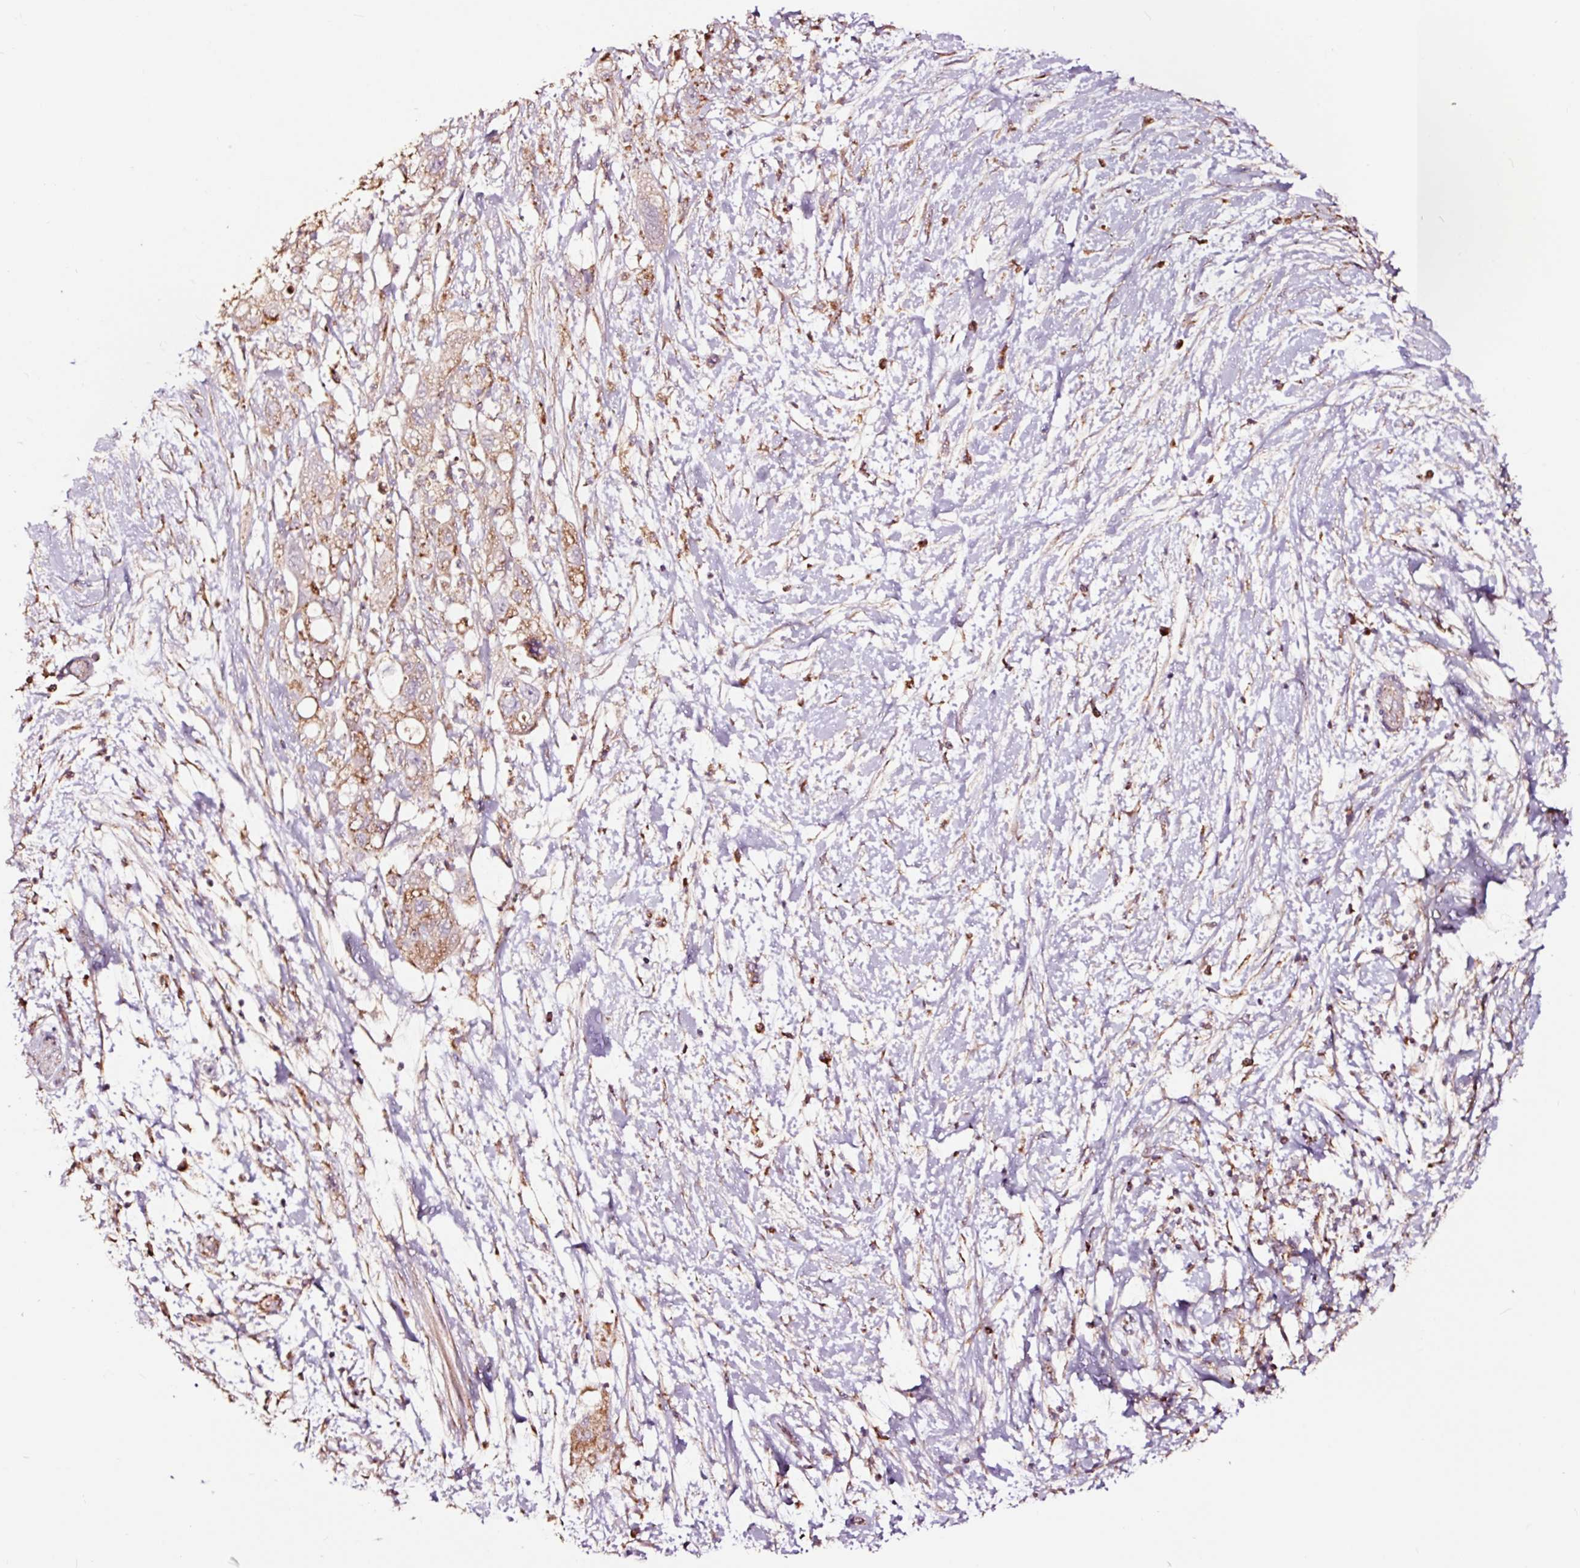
{"staining": {"intensity": "moderate", "quantity": ">75%", "location": "cytoplasmic/membranous"}, "tissue": "pancreatic cancer", "cell_type": "Tumor cells", "image_type": "cancer", "snomed": [{"axis": "morphology", "description": "Adenocarcinoma, NOS"}, {"axis": "topography", "description": "Pancreas"}], "caption": "Pancreatic cancer stained for a protein (brown) demonstrates moderate cytoplasmic/membranous positive staining in about >75% of tumor cells.", "gene": "TPM1", "patient": {"sex": "female", "age": 72}}